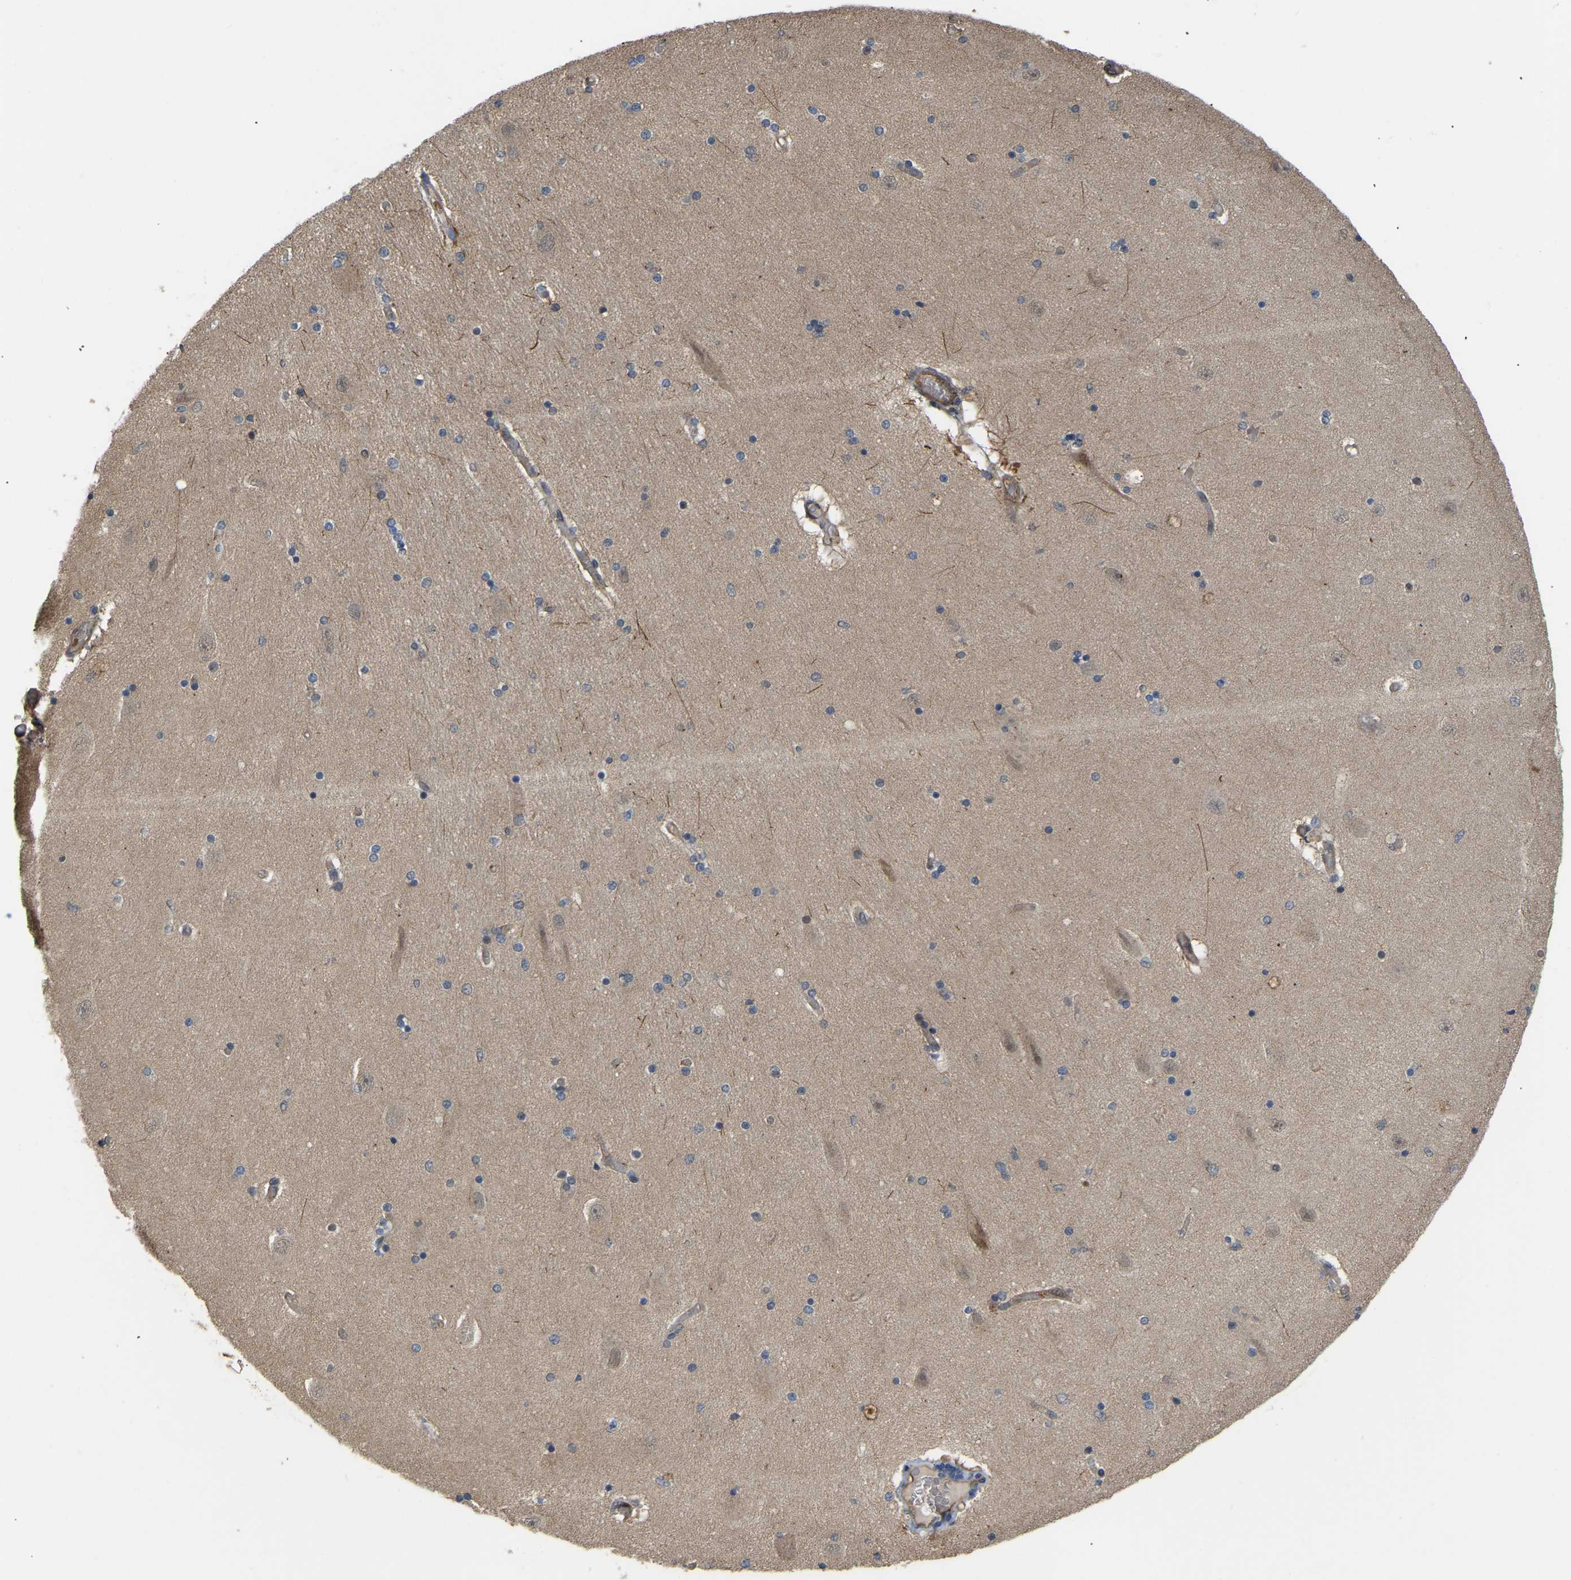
{"staining": {"intensity": "moderate", "quantity": "<25%", "location": "cytoplasmic/membranous"}, "tissue": "hippocampus", "cell_type": "Glial cells", "image_type": "normal", "snomed": [{"axis": "morphology", "description": "Normal tissue, NOS"}, {"axis": "topography", "description": "Hippocampus"}], "caption": "Moderate cytoplasmic/membranous expression for a protein is present in approximately <25% of glial cells of normal hippocampus using IHC.", "gene": "LIMK2", "patient": {"sex": "female", "age": 54}}